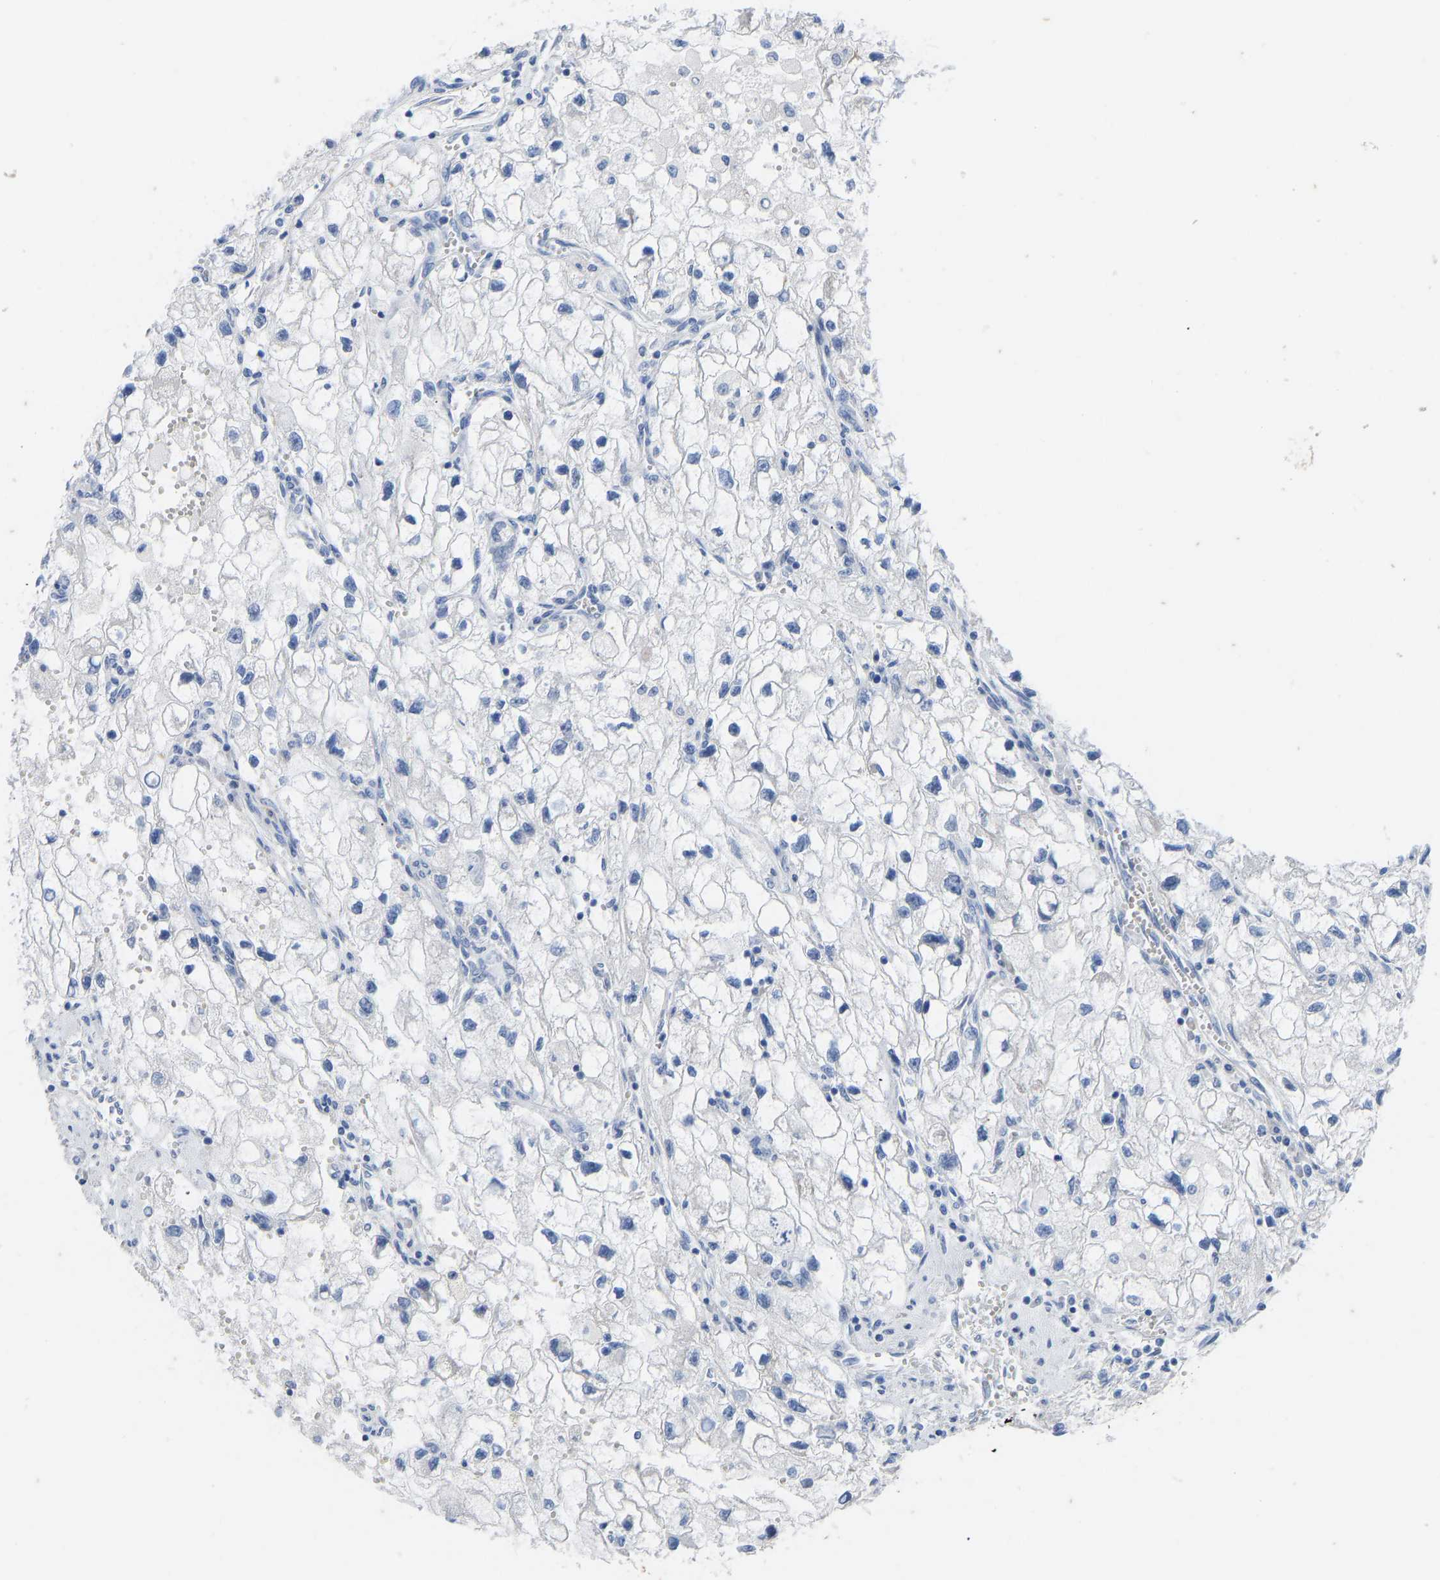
{"staining": {"intensity": "negative", "quantity": "none", "location": "none"}, "tissue": "renal cancer", "cell_type": "Tumor cells", "image_type": "cancer", "snomed": [{"axis": "morphology", "description": "Adenocarcinoma, NOS"}, {"axis": "topography", "description": "Kidney"}], "caption": "This is a micrograph of immunohistochemistry staining of renal adenocarcinoma, which shows no staining in tumor cells.", "gene": "OLIG2", "patient": {"sex": "female", "age": 70}}